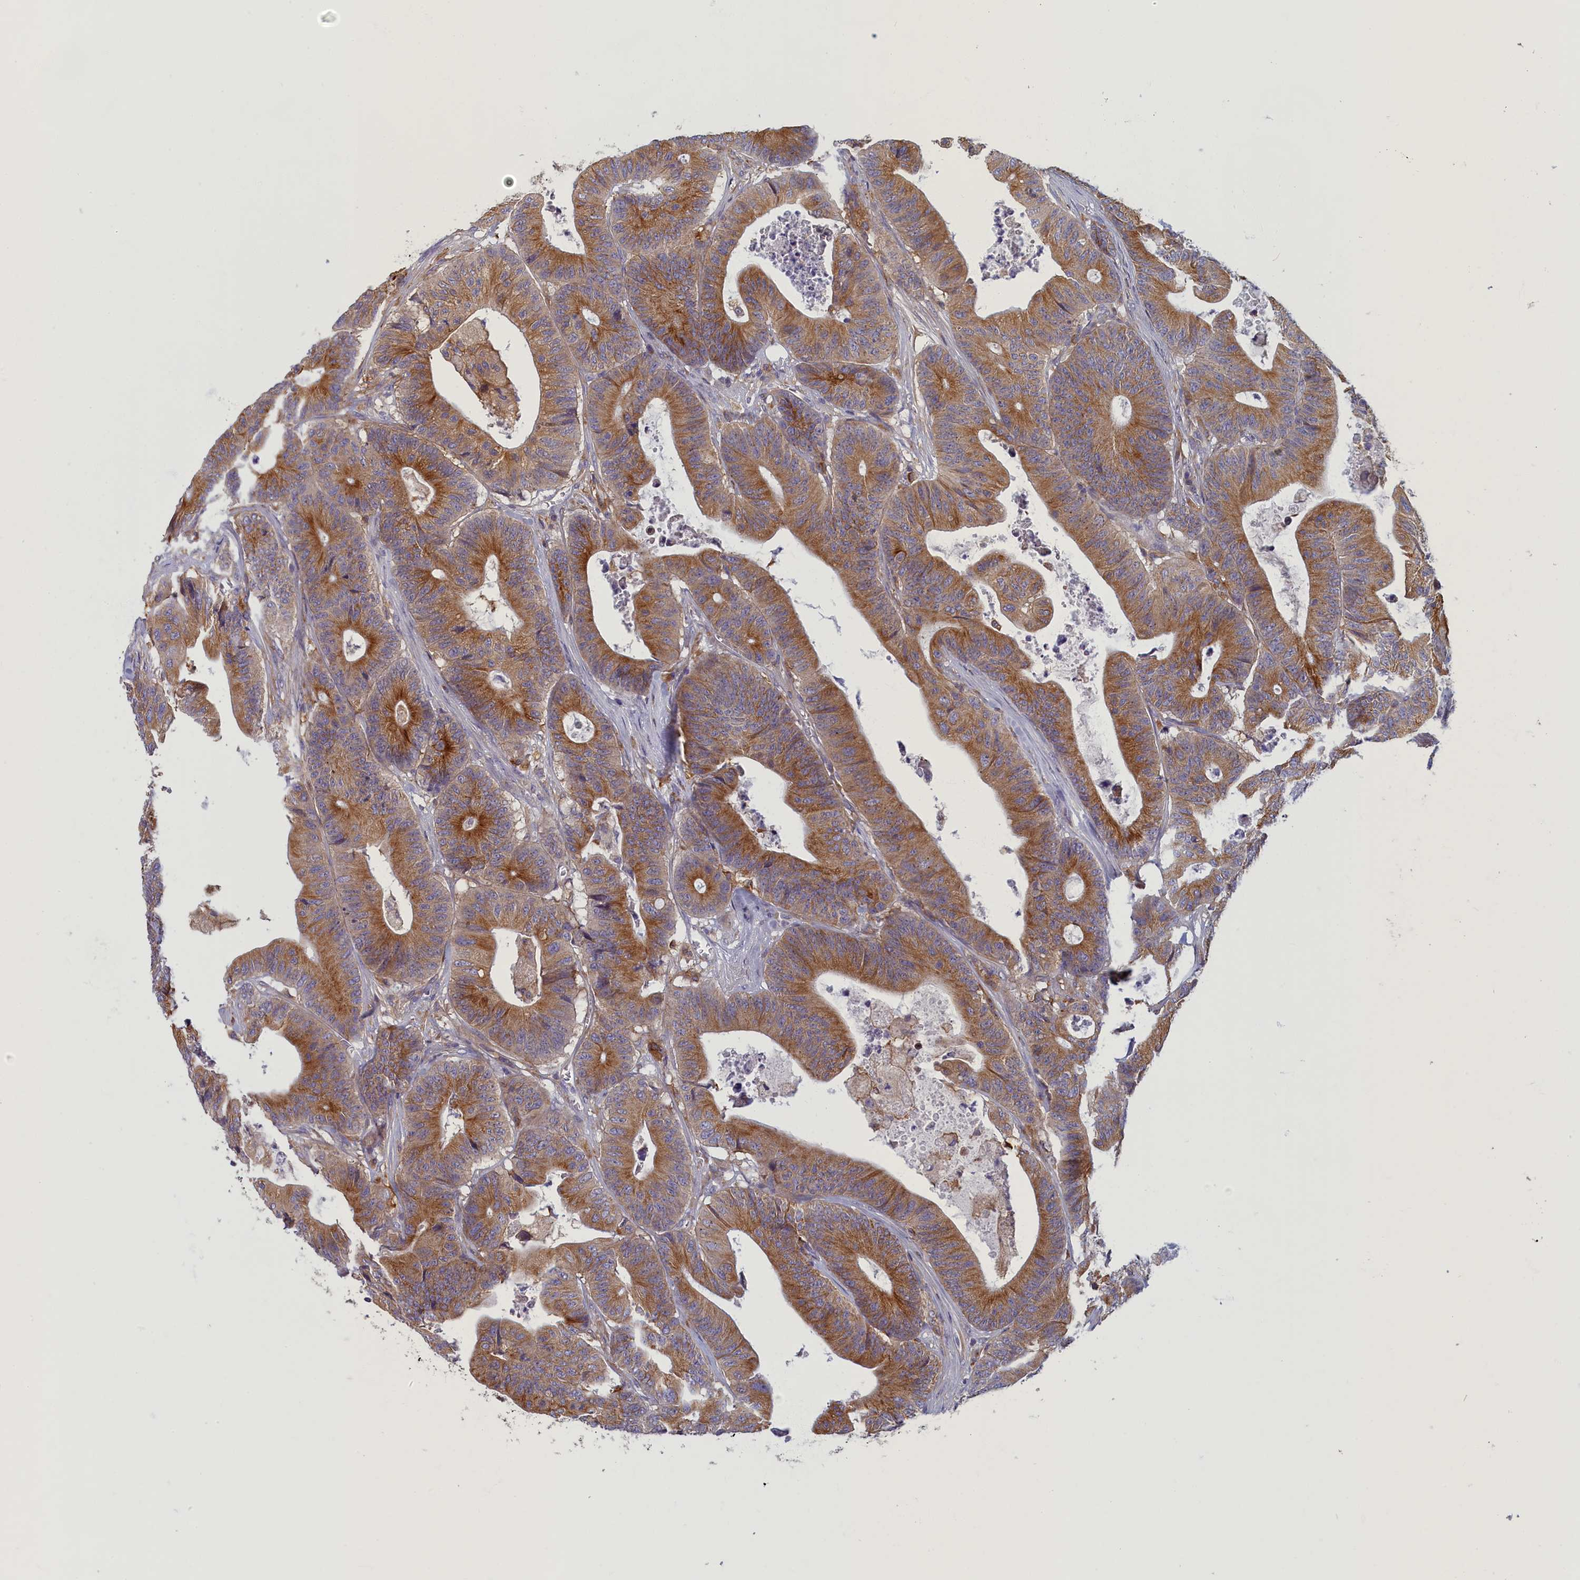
{"staining": {"intensity": "moderate", "quantity": ">75%", "location": "cytoplasmic/membranous"}, "tissue": "colorectal cancer", "cell_type": "Tumor cells", "image_type": "cancer", "snomed": [{"axis": "morphology", "description": "Adenocarcinoma, NOS"}, {"axis": "topography", "description": "Colon"}], "caption": "A micrograph of human adenocarcinoma (colorectal) stained for a protein shows moderate cytoplasmic/membranous brown staining in tumor cells. The staining is performed using DAB (3,3'-diaminobenzidine) brown chromogen to label protein expression. The nuclei are counter-stained blue using hematoxylin.", "gene": "NOL10", "patient": {"sex": "female", "age": 84}}